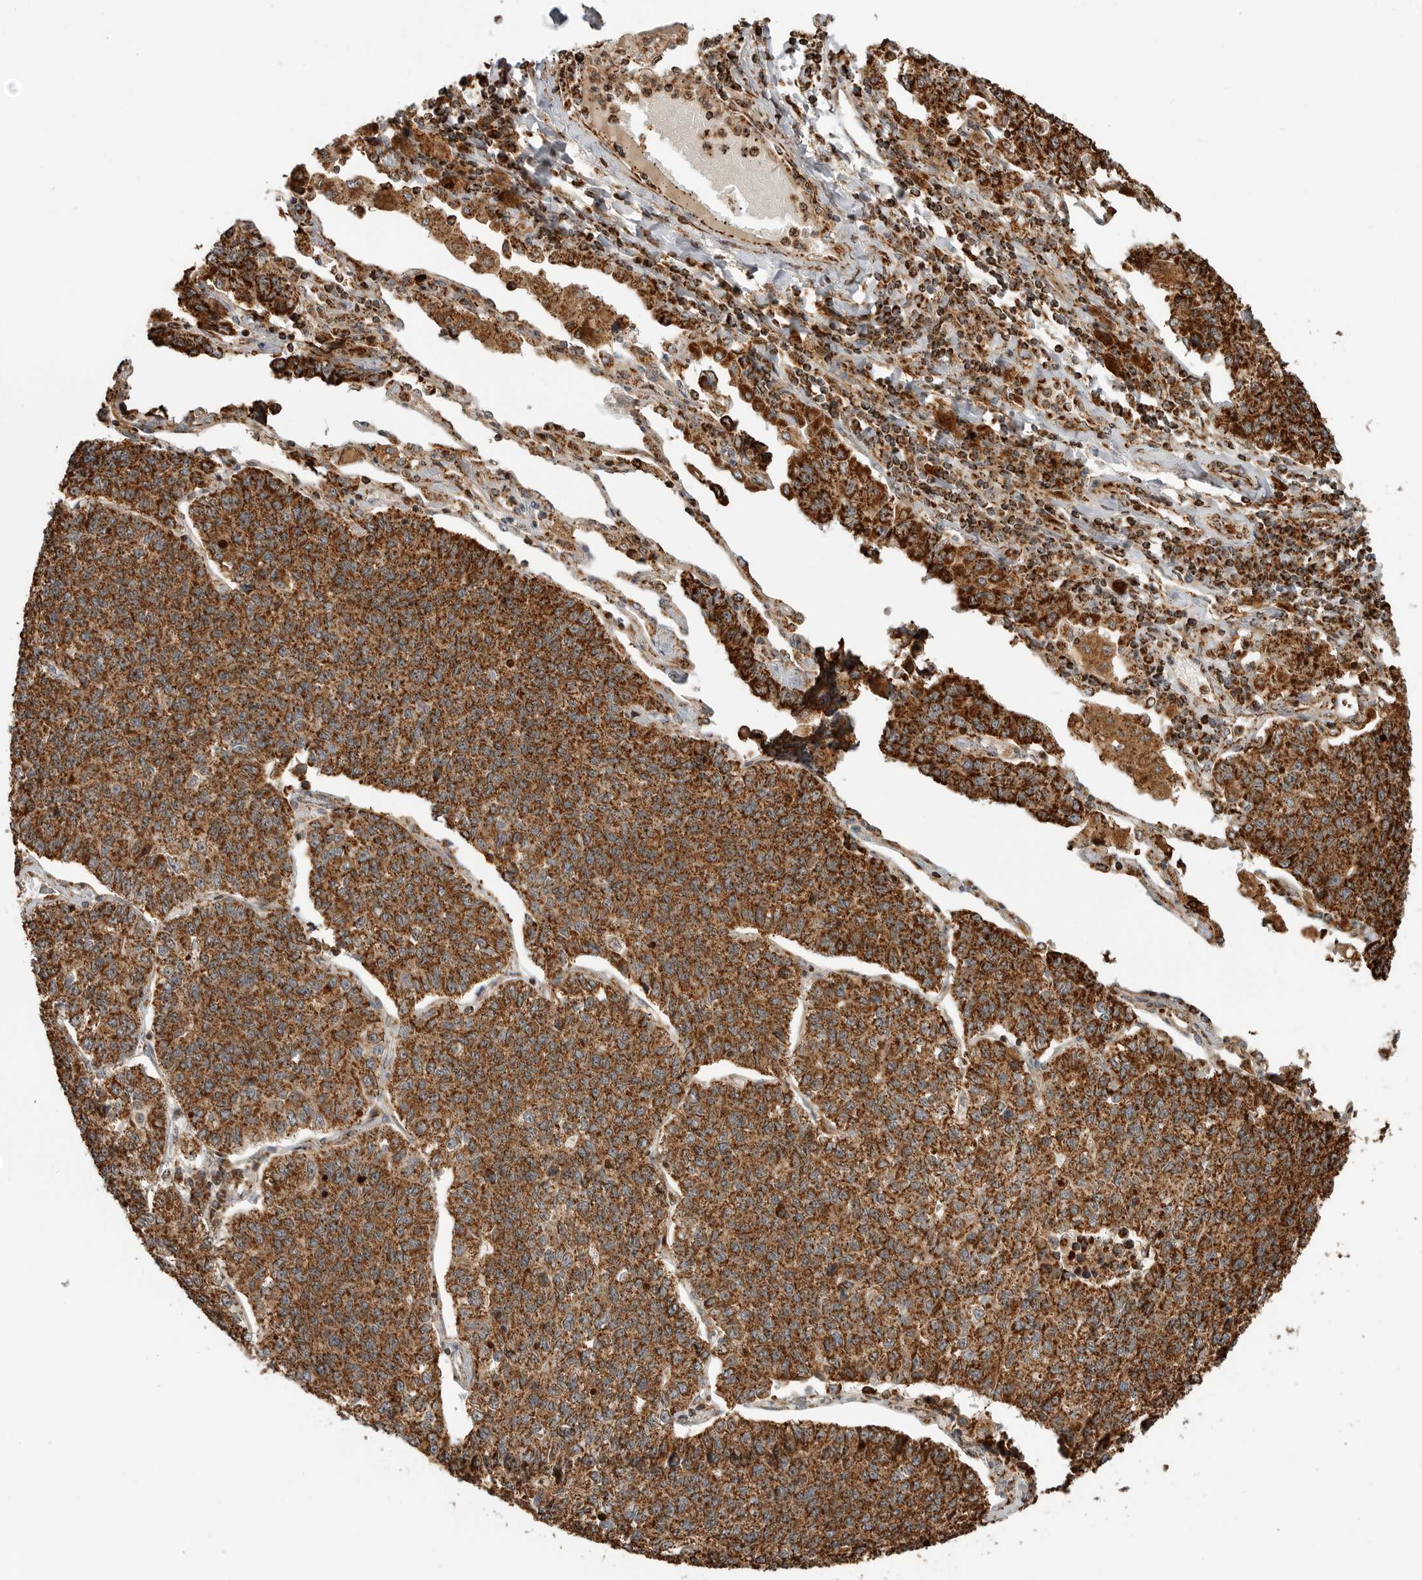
{"staining": {"intensity": "strong", "quantity": ">75%", "location": "cytoplasmic/membranous"}, "tissue": "lung cancer", "cell_type": "Tumor cells", "image_type": "cancer", "snomed": [{"axis": "morphology", "description": "Adenocarcinoma, NOS"}, {"axis": "topography", "description": "Lung"}], "caption": "Brown immunohistochemical staining in human lung adenocarcinoma exhibits strong cytoplasmic/membranous positivity in approximately >75% of tumor cells.", "gene": "BMP2K", "patient": {"sex": "male", "age": 49}}